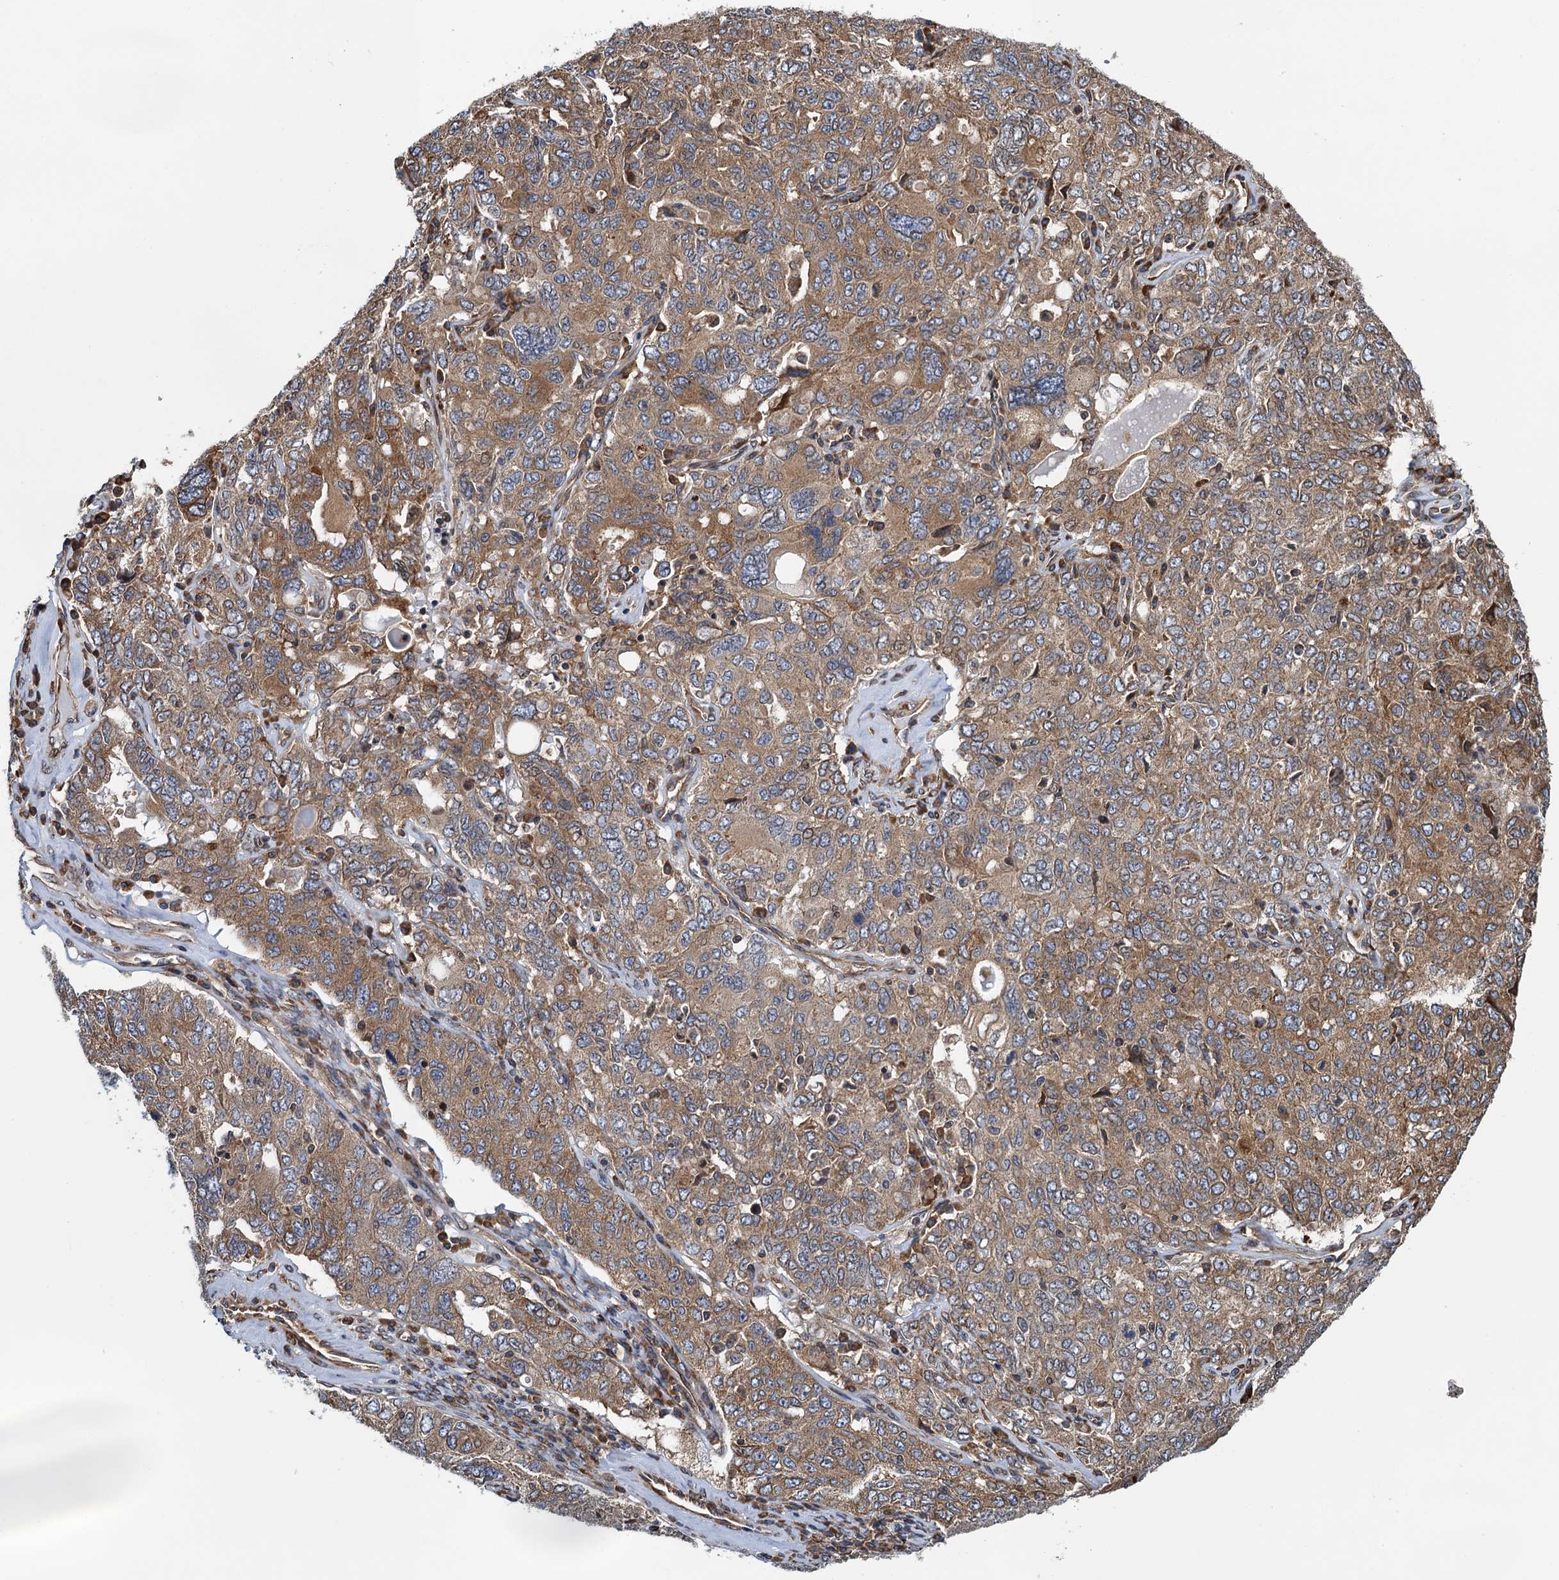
{"staining": {"intensity": "moderate", "quantity": ">75%", "location": "cytoplasmic/membranous"}, "tissue": "ovarian cancer", "cell_type": "Tumor cells", "image_type": "cancer", "snomed": [{"axis": "morphology", "description": "Carcinoma, endometroid"}, {"axis": "topography", "description": "Ovary"}], "caption": "Moderate cytoplasmic/membranous positivity for a protein is identified in about >75% of tumor cells of ovarian endometroid carcinoma using IHC.", "gene": "MDM1", "patient": {"sex": "female", "age": 62}}